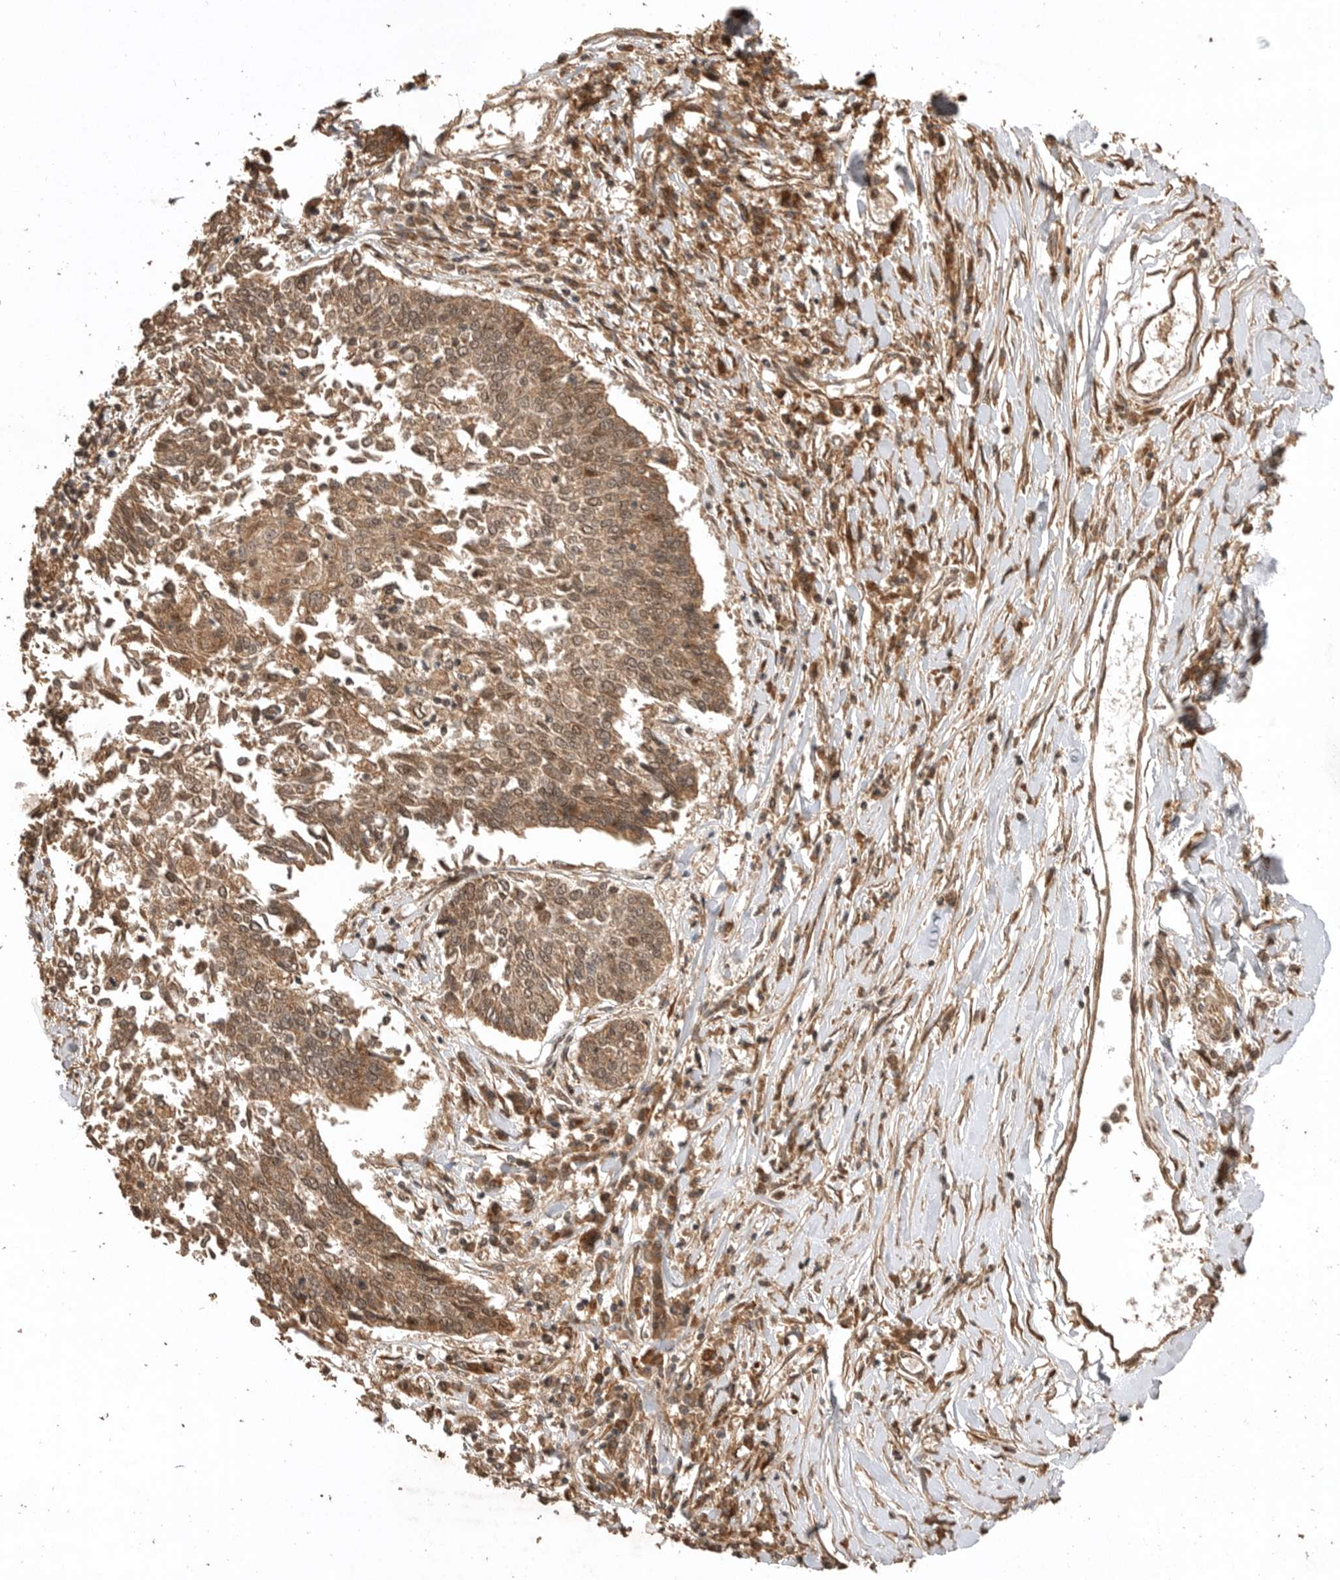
{"staining": {"intensity": "moderate", "quantity": ">75%", "location": "cytoplasmic/membranous,nuclear"}, "tissue": "lung cancer", "cell_type": "Tumor cells", "image_type": "cancer", "snomed": [{"axis": "morphology", "description": "Normal tissue, NOS"}, {"axis": "morphology", "description": "Squamous cell carcinoma, NOS"}, {"axis": "topography", "description": "Cartilage tissue"}, {"axis": "topography", "description": "Bronchus"}, {"axis": "topography", "description": "Lung"}, {"axis": "topography", "description": "Peripheral nerve tissue"}], "caption": "This image reveals immunohistochemistry staining of human lung squamous cell carcinoma, with medium moderate cytoplasmic/membranous and nuclear staining in approximately >75% of tumor cells.", "gene": "BOC", "patient": {"sex": "female", "age": 49}}